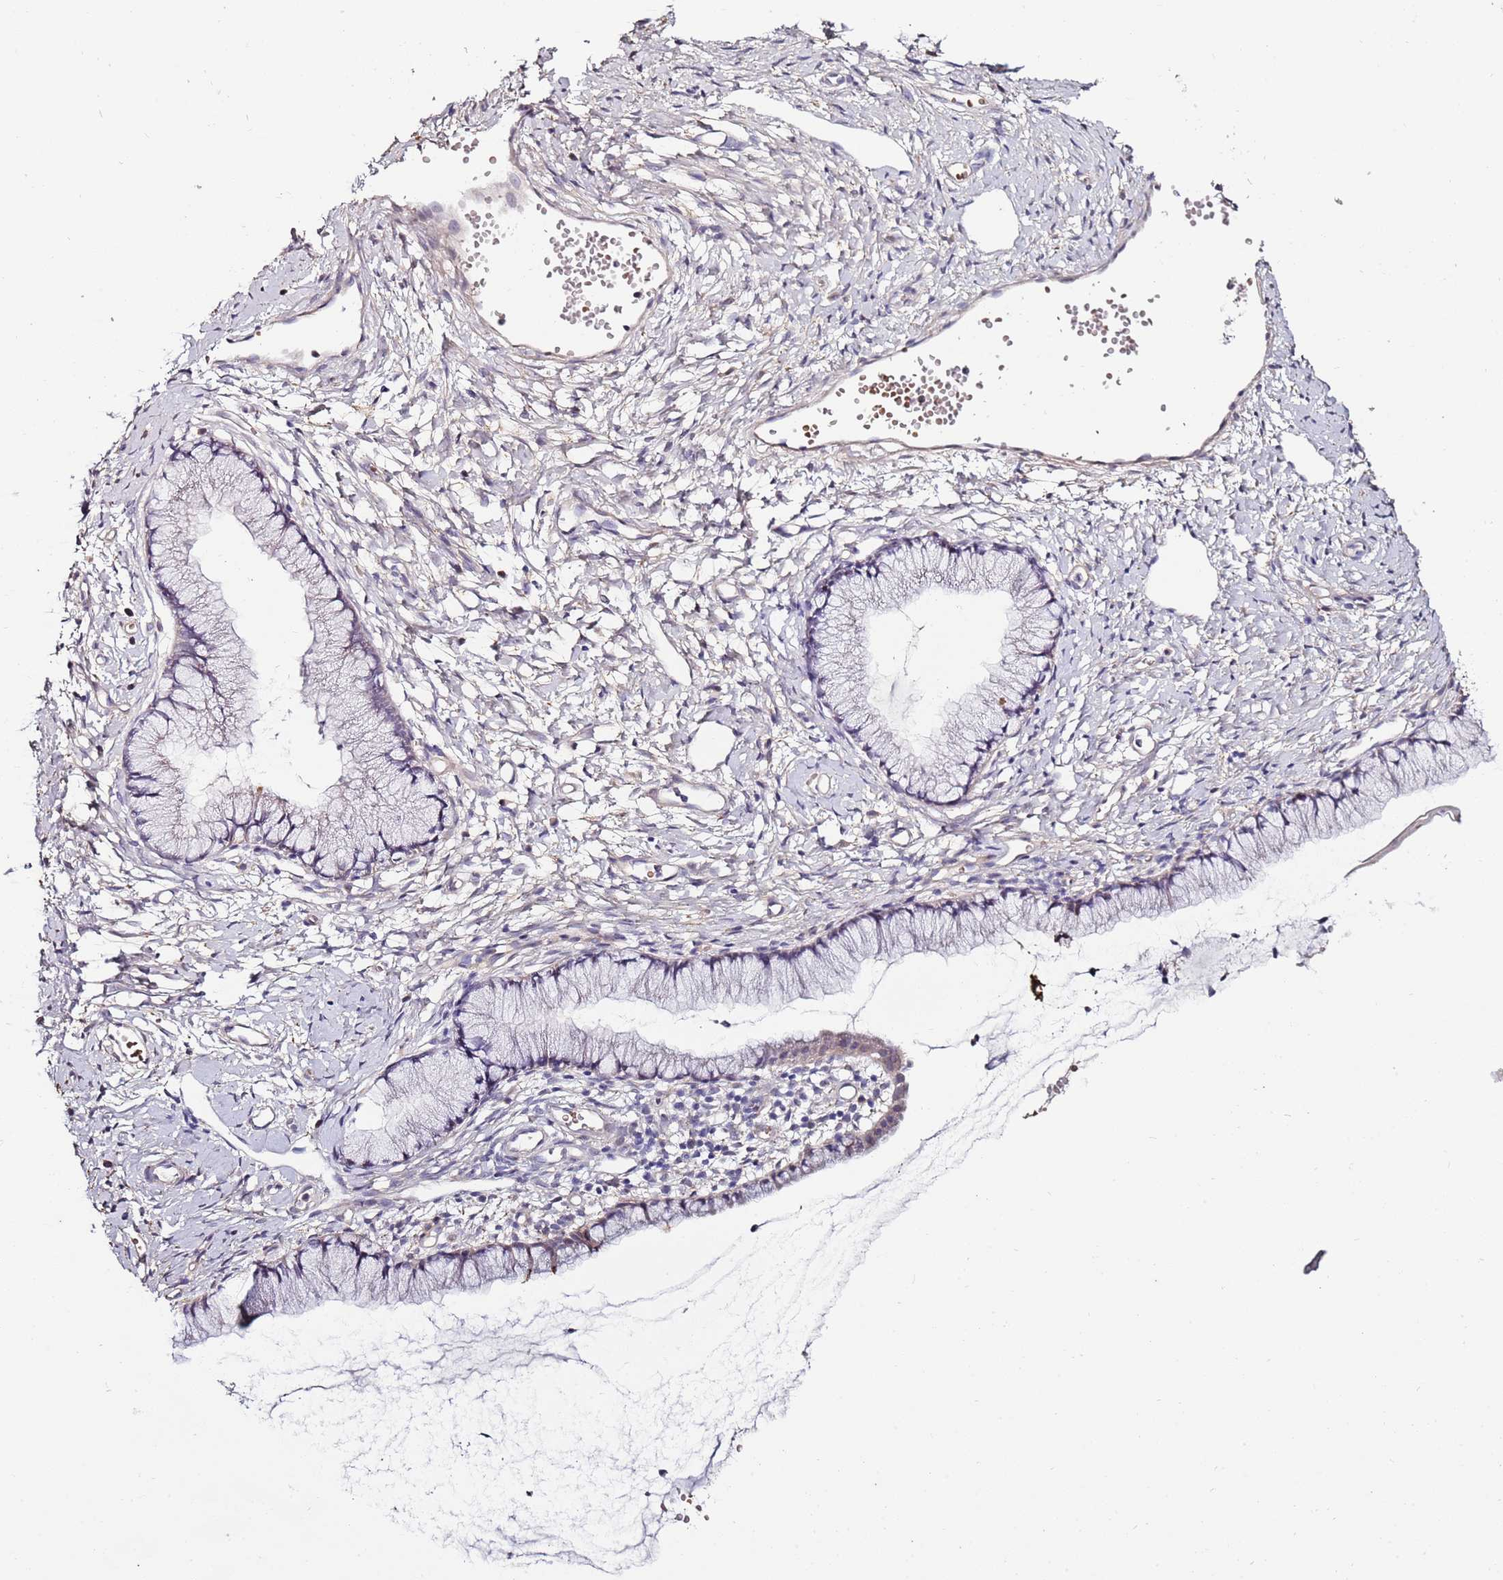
{"staining": {"intensity": "negative", "quantity": "none", "location": "none"}, "tissue": "cervix", "cell_type": "Glandular cells", "image_type": "normal", "snomed": [{"axis": "morphology", "description": "Normal tissue, NOS"}, {"axis": "topography", "description": "Cervix"}], "caption": "IHC micrograph of normal human cervix stained for a protein (brown), which demonstrates no staining in glandular cells.", "gene": "C3orf80", "patient": {"sex": "female", "age": 40}}